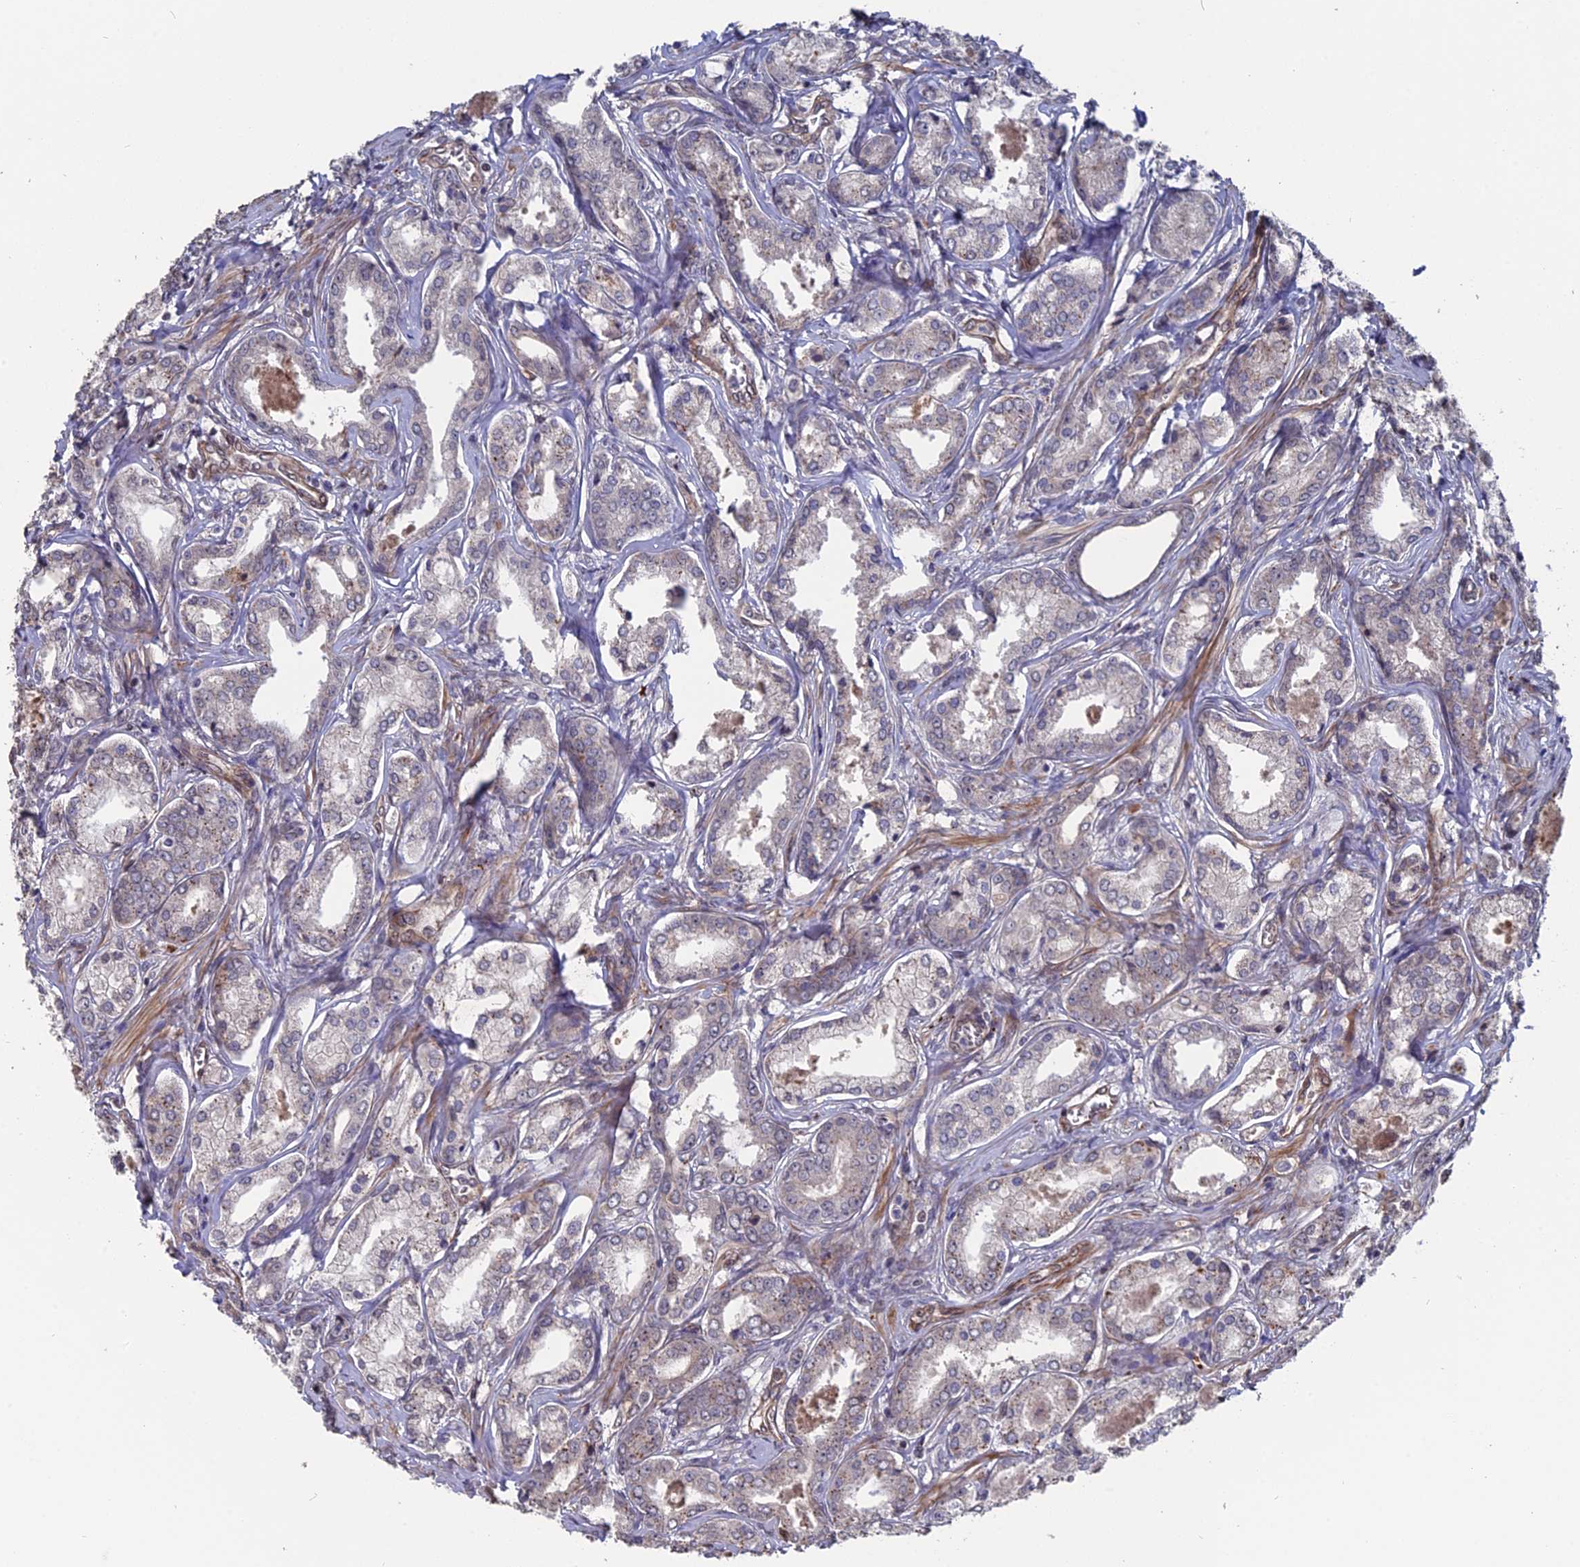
{"staining": {"intensity": "weak", "quantity": "<25%", "location": "nuclear"}, "tissue": "prostate cancer", "cell_type": "Tumor cells", "image_type": "cancer", "snomed": [{"axis": "morphology", "description": "Adenocarcinoma, Low grade"}, {"axis": "topography", "description": "Prostate"}], "caption": "This is a histopathology image of immunohistochemistry (IHC) staining of prostate cancer, which shows no staining in tumor cells.", "gene": "NOSIP", "patient": {"sex": "male", "age": 68}}